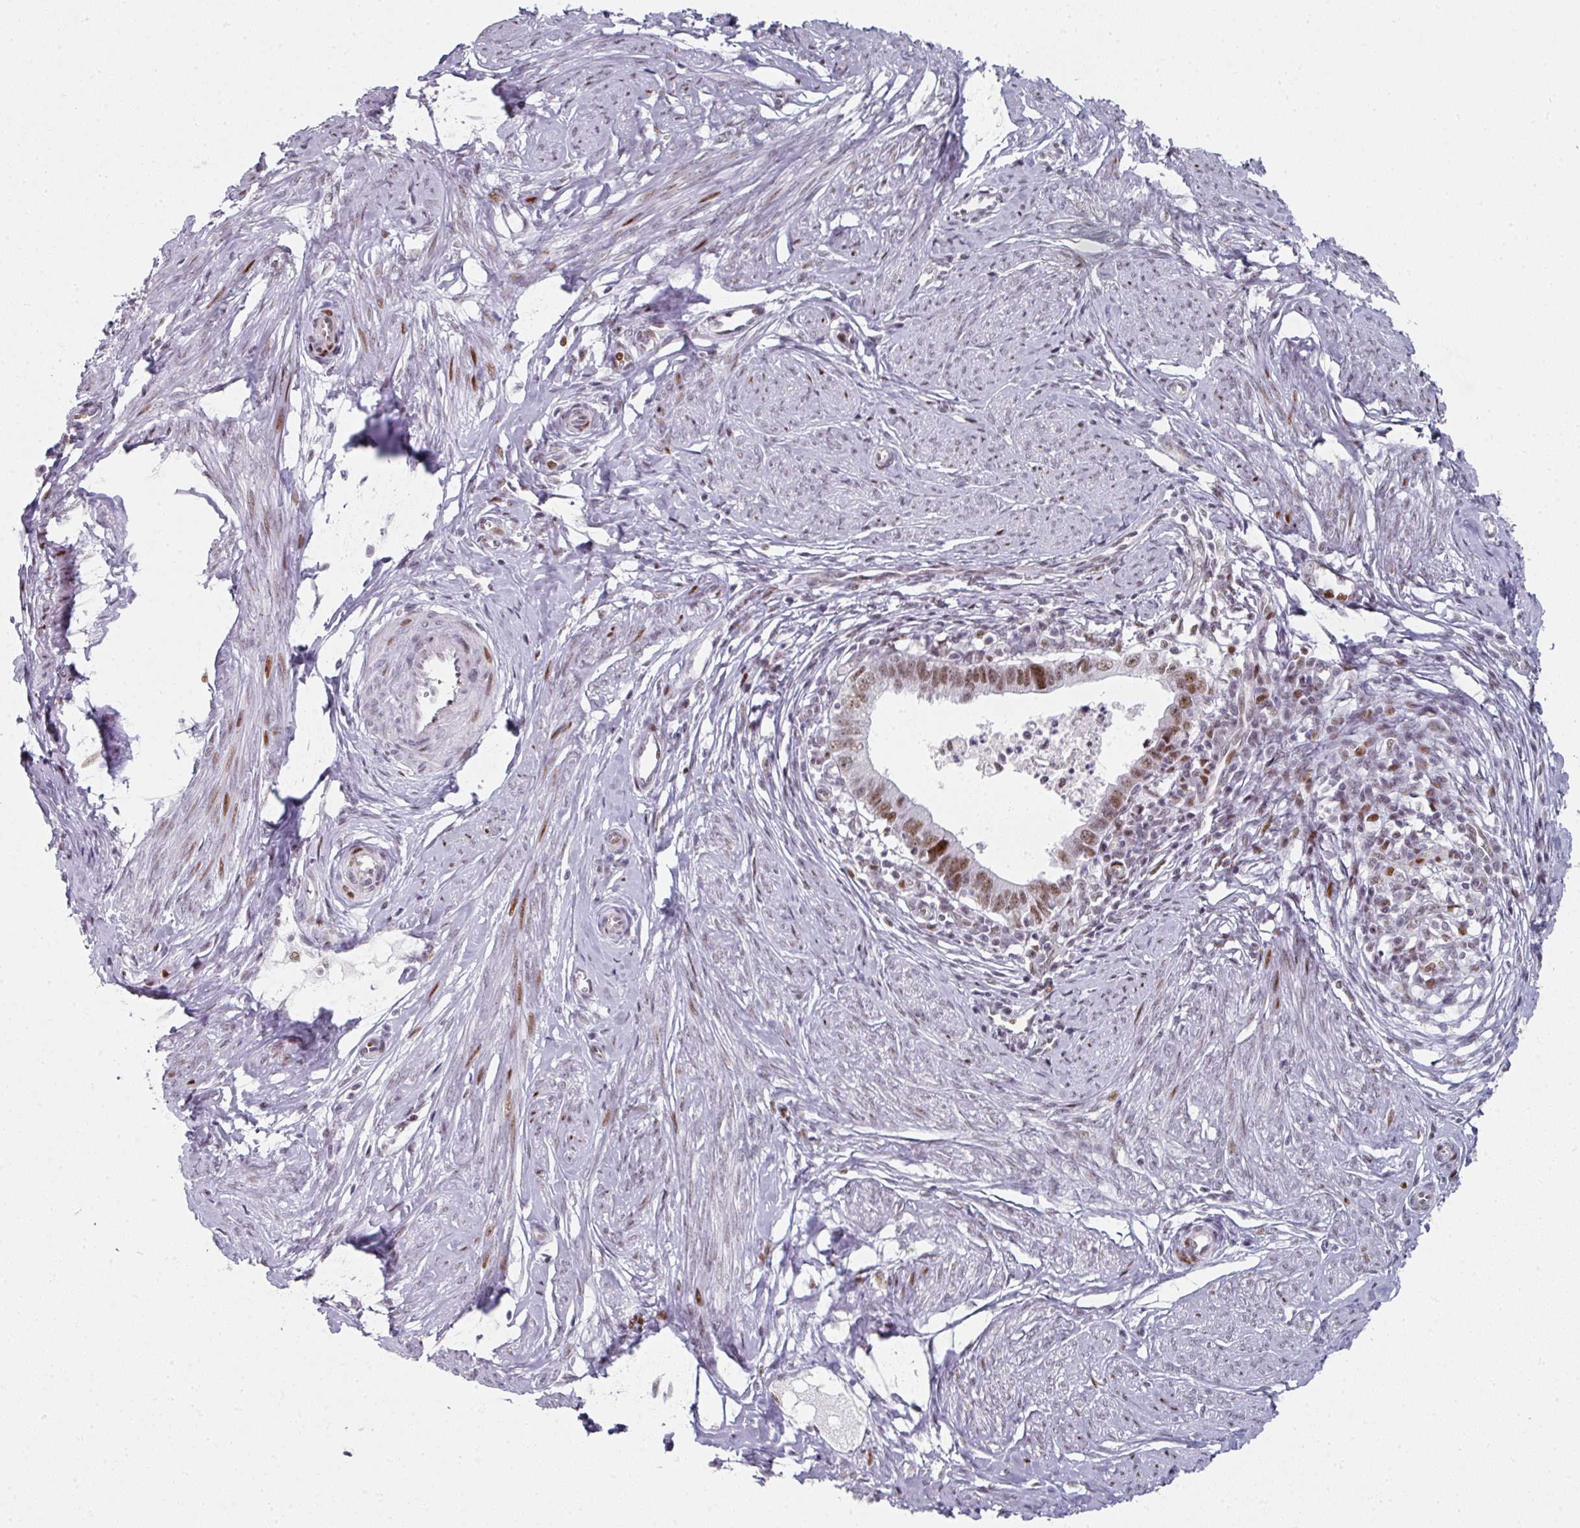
{"staining": {"intensity": "moderate", "quantity": ">75%", "location": "nuclear"}, "tissue": "cervical cancer", "cell_type": "Tumor cells", "image_type": "cancer", "snomed": [{"axis": "morphology", "description": "Adenocarcinoma, NOS"}, {"axis": "topography", "description": "Cervix"}], "caption": "Brown immunohistochemical staining in cervical cancer shows moderate nuclear positivity in about >75% of tumor cells. (brown staining indicates protein expression, while blue staining denotes nuclei).", "gene": "SF3B5", "patient": {"sex": "female", "age": 36}}